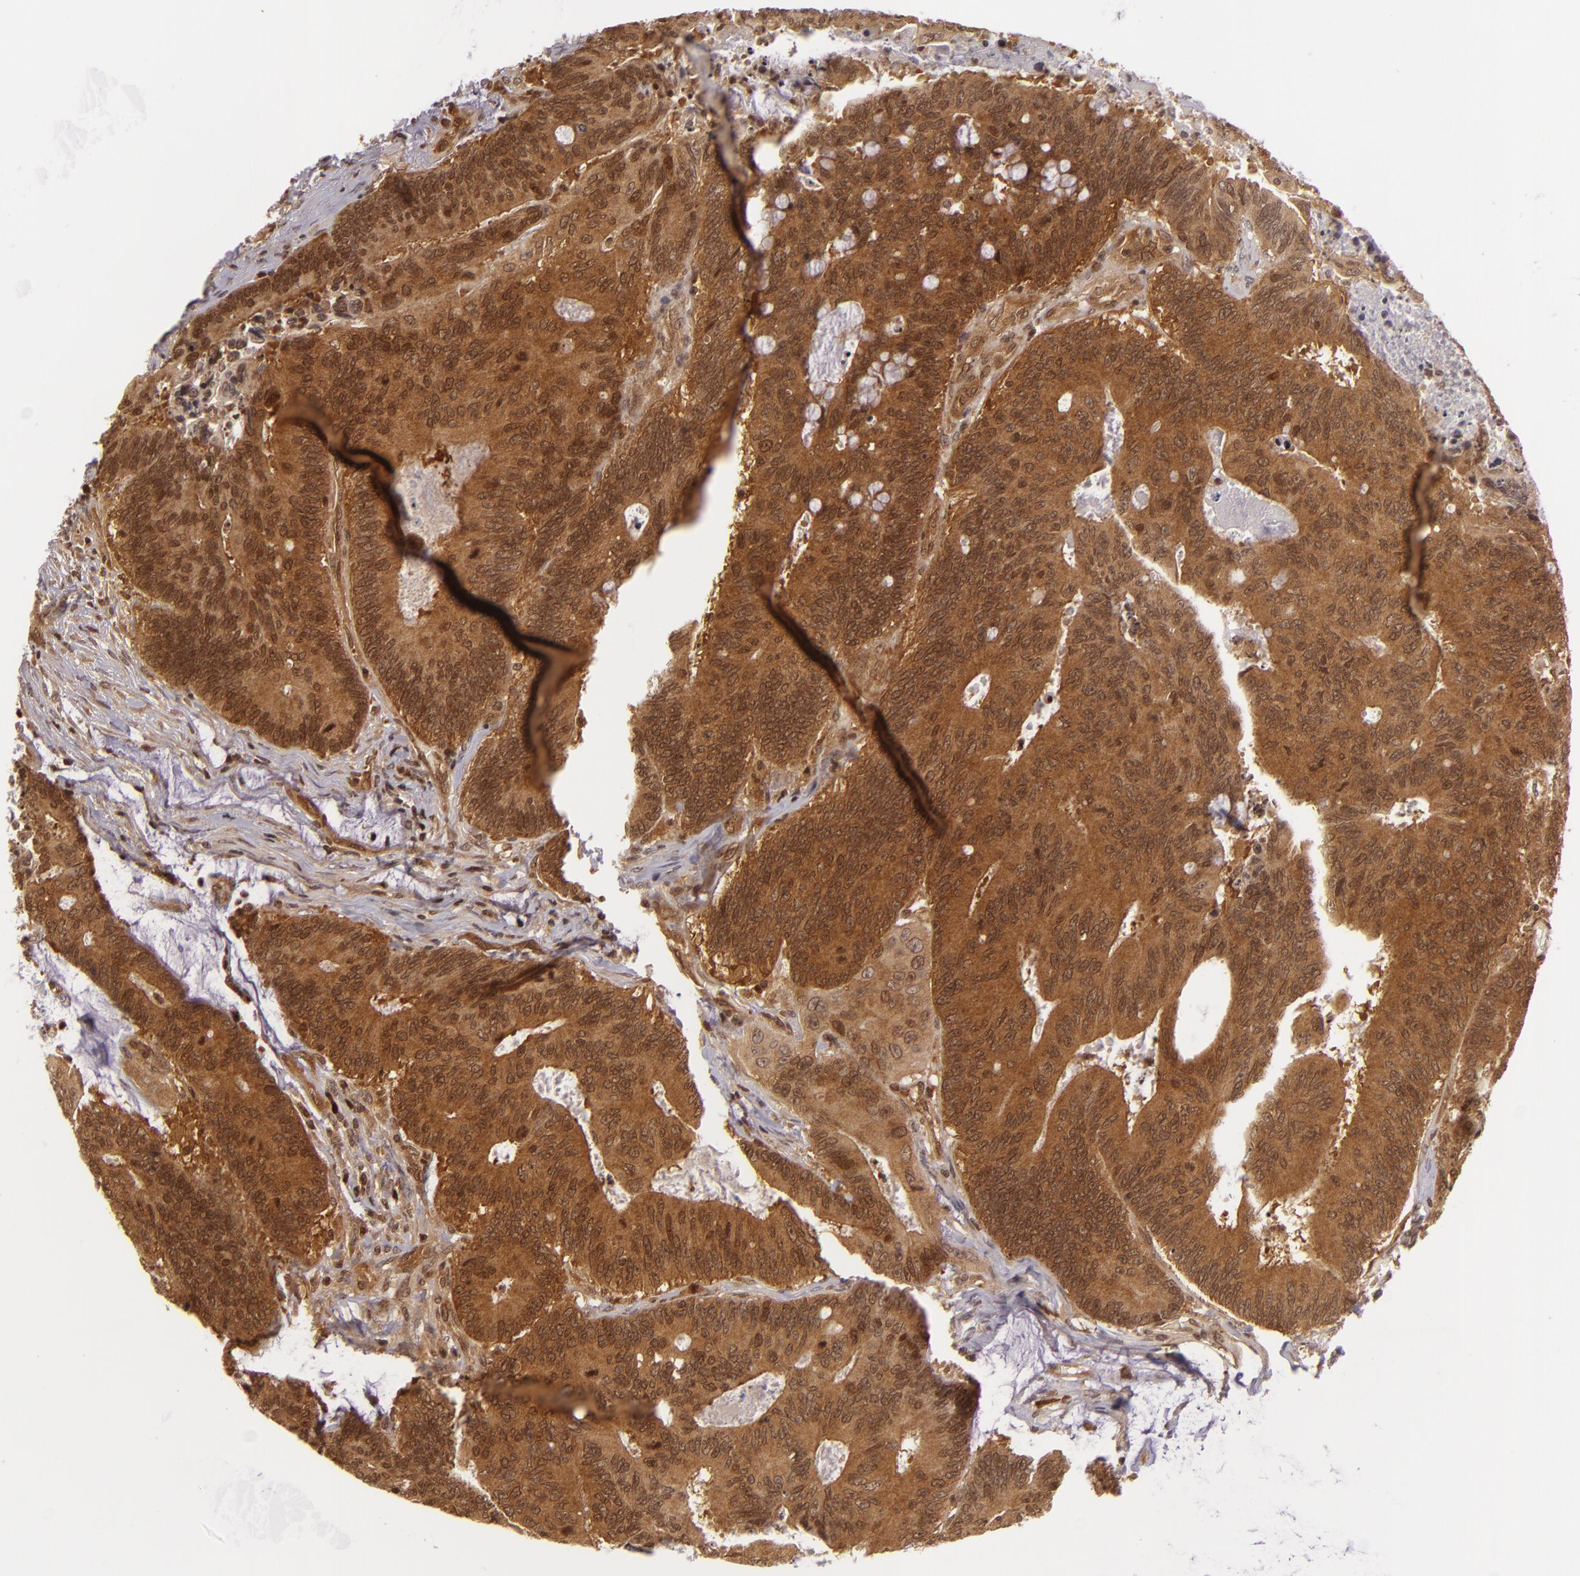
{"staining": {"intensity": "strong", "quantity": ">75%", "location": "cytoplasmic/membranous,nuclear"}, "tissue": "colorectal cancer", "cell_type": "Tumor cells", "image_type": "cancer", "snomed": [{"axis": "morphology", "description": "Adenocarcinoma, NOS"}, {"axis": "topography", "description": "Colon"}], "caption": "Immunohistochemistry (IHC) histopathology image of colorectal cancer (adenocarcinoma) stained for a protein (brown), which reveals high levels of strong cytoplasmic/membranous and nuclear positivity in about >75% of tumor cells.", "gene": "ZBTB33", "patient": {"sex": "male", "age": 65}}